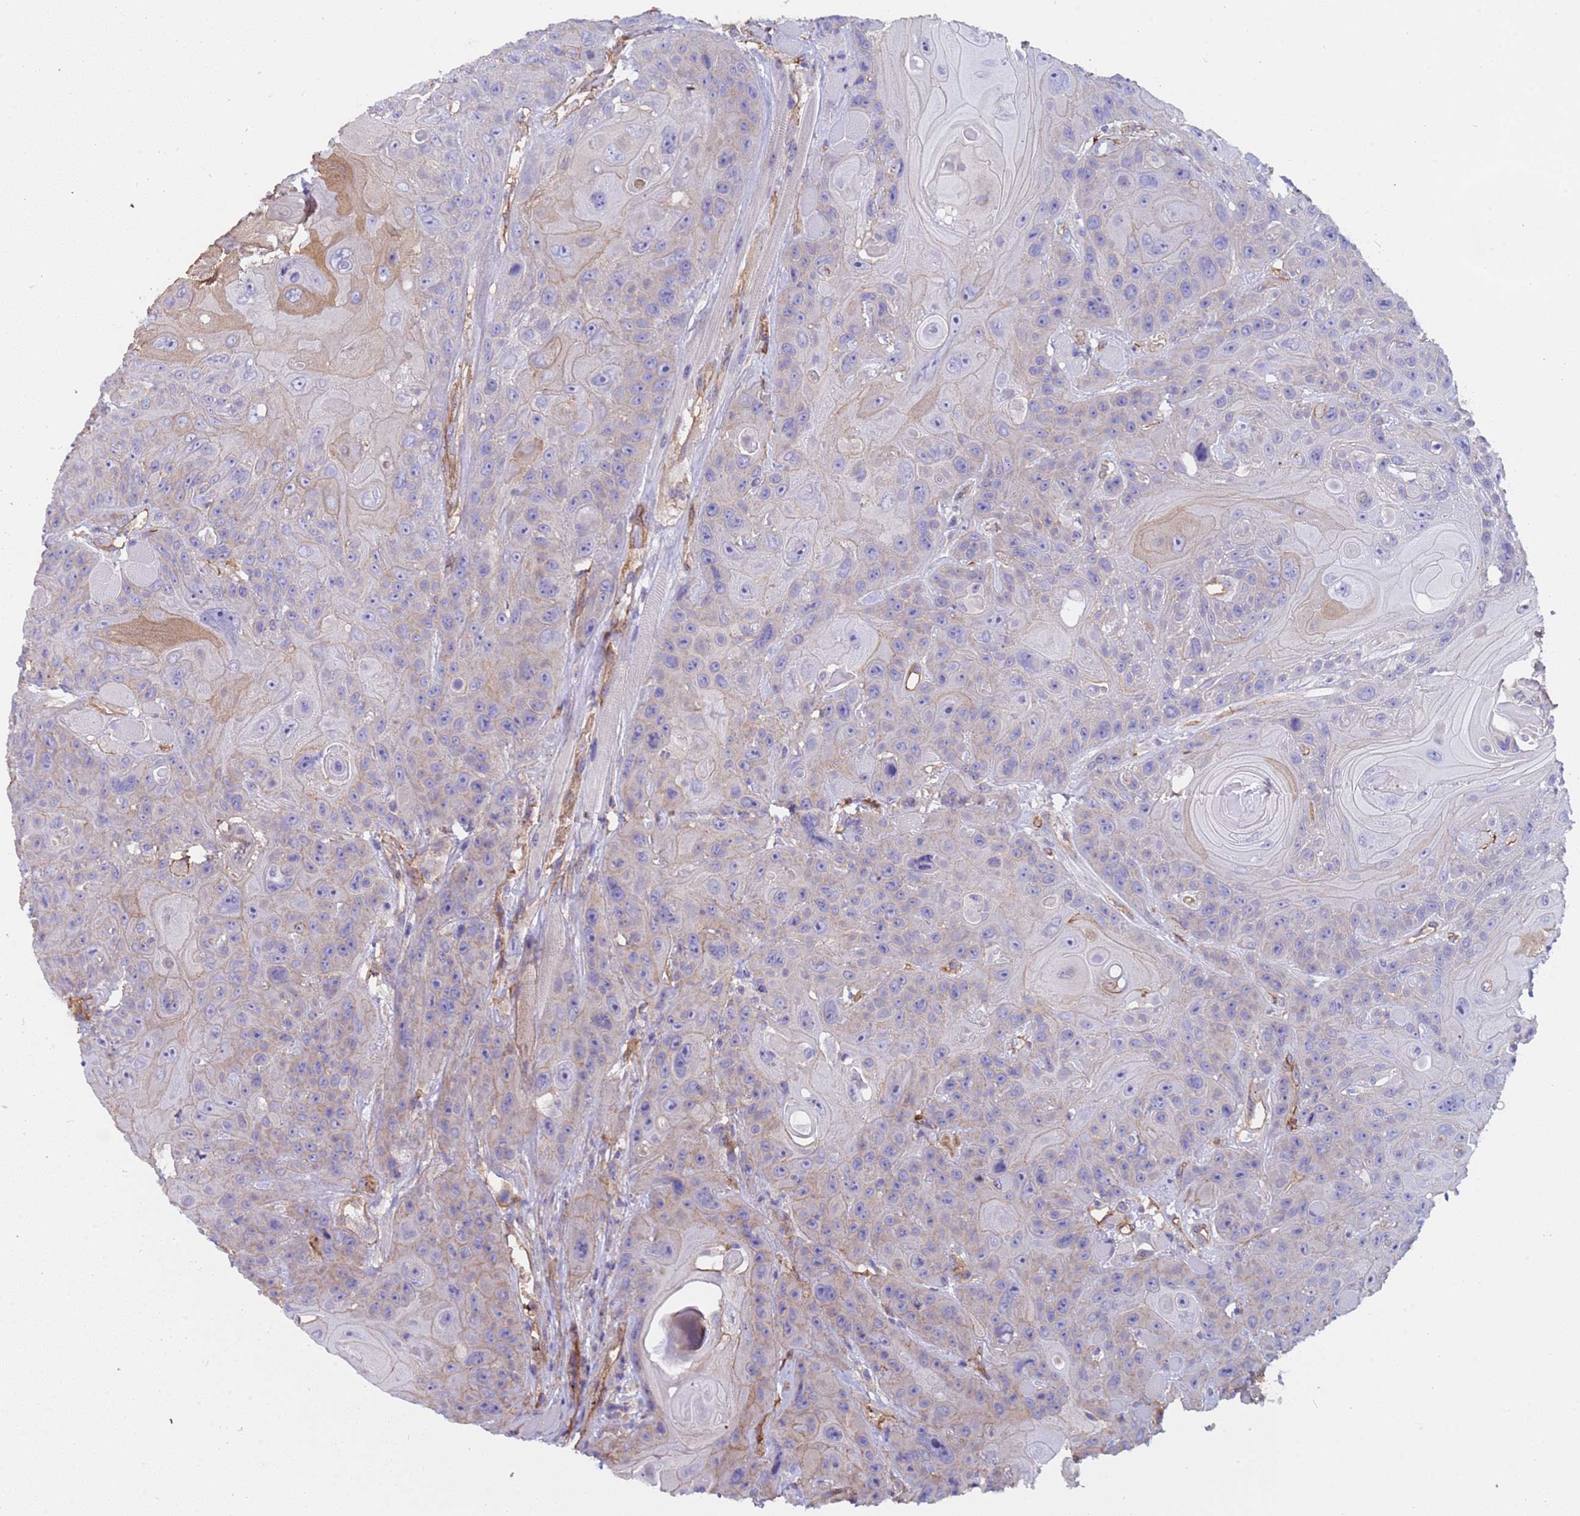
{"staining": {"intensity": "weak", "quantity": "<25%", "location": "cytoplasmic/membranous"}, "tissue": "head and neck cancer", "cell_type": "Tumor cells", "image_type": "cancer", "snomed": [{"axis": "morphology", "description": "Squamous cell carcinoma, NOS"}, {"axis": "topography", "description": "Head-Neck"}], "caption": "DAB immunohistochemical staining of human head and neck cancer (squamous cell carcinoma) reveals no significant expression in tumor cells.", "gene": "ZNF248", "patient": {"sex": "female", "age": 59}}